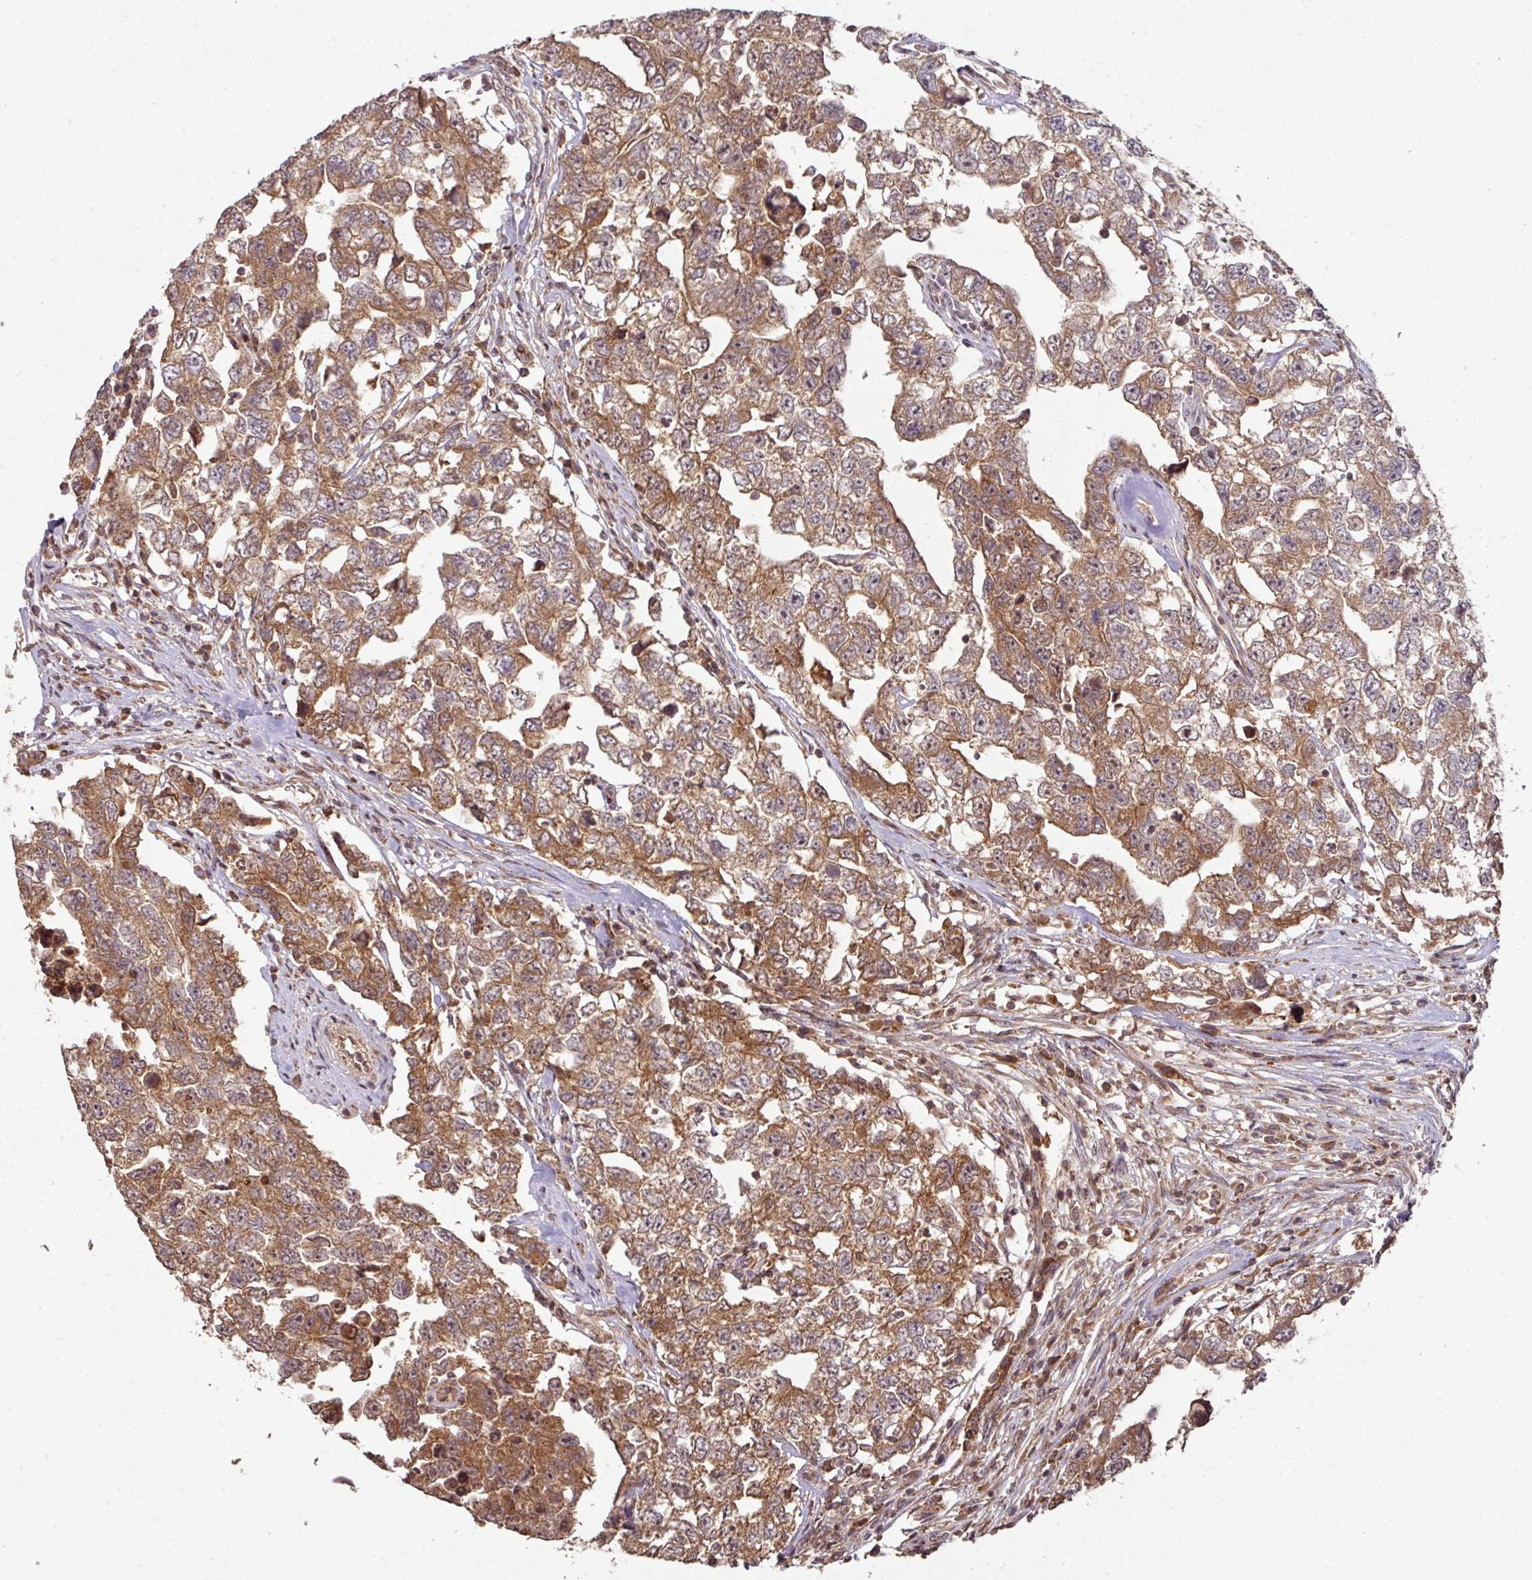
{"staining": {"intensity": "moderate", "quantity": ">75%", "location": "cytoplasmic/membranous"}, "tissue": "testis cancer", "cell_type": "Tumor cells", "image_type": "cancer", "snomed": [{"axis": "morphology", "description": "Carcinoma, Embryonal, NOS"}, {"axis": "topography", "description": "Testis"}], "caption": "Protein staining demonstrates moderate cytoplasmic/membranous staining in about >75% of tumor cells in testis cancer (embryonal carcinoma).", "gene": "MRRF", "patient": {"sex": "male", "age": 22}}